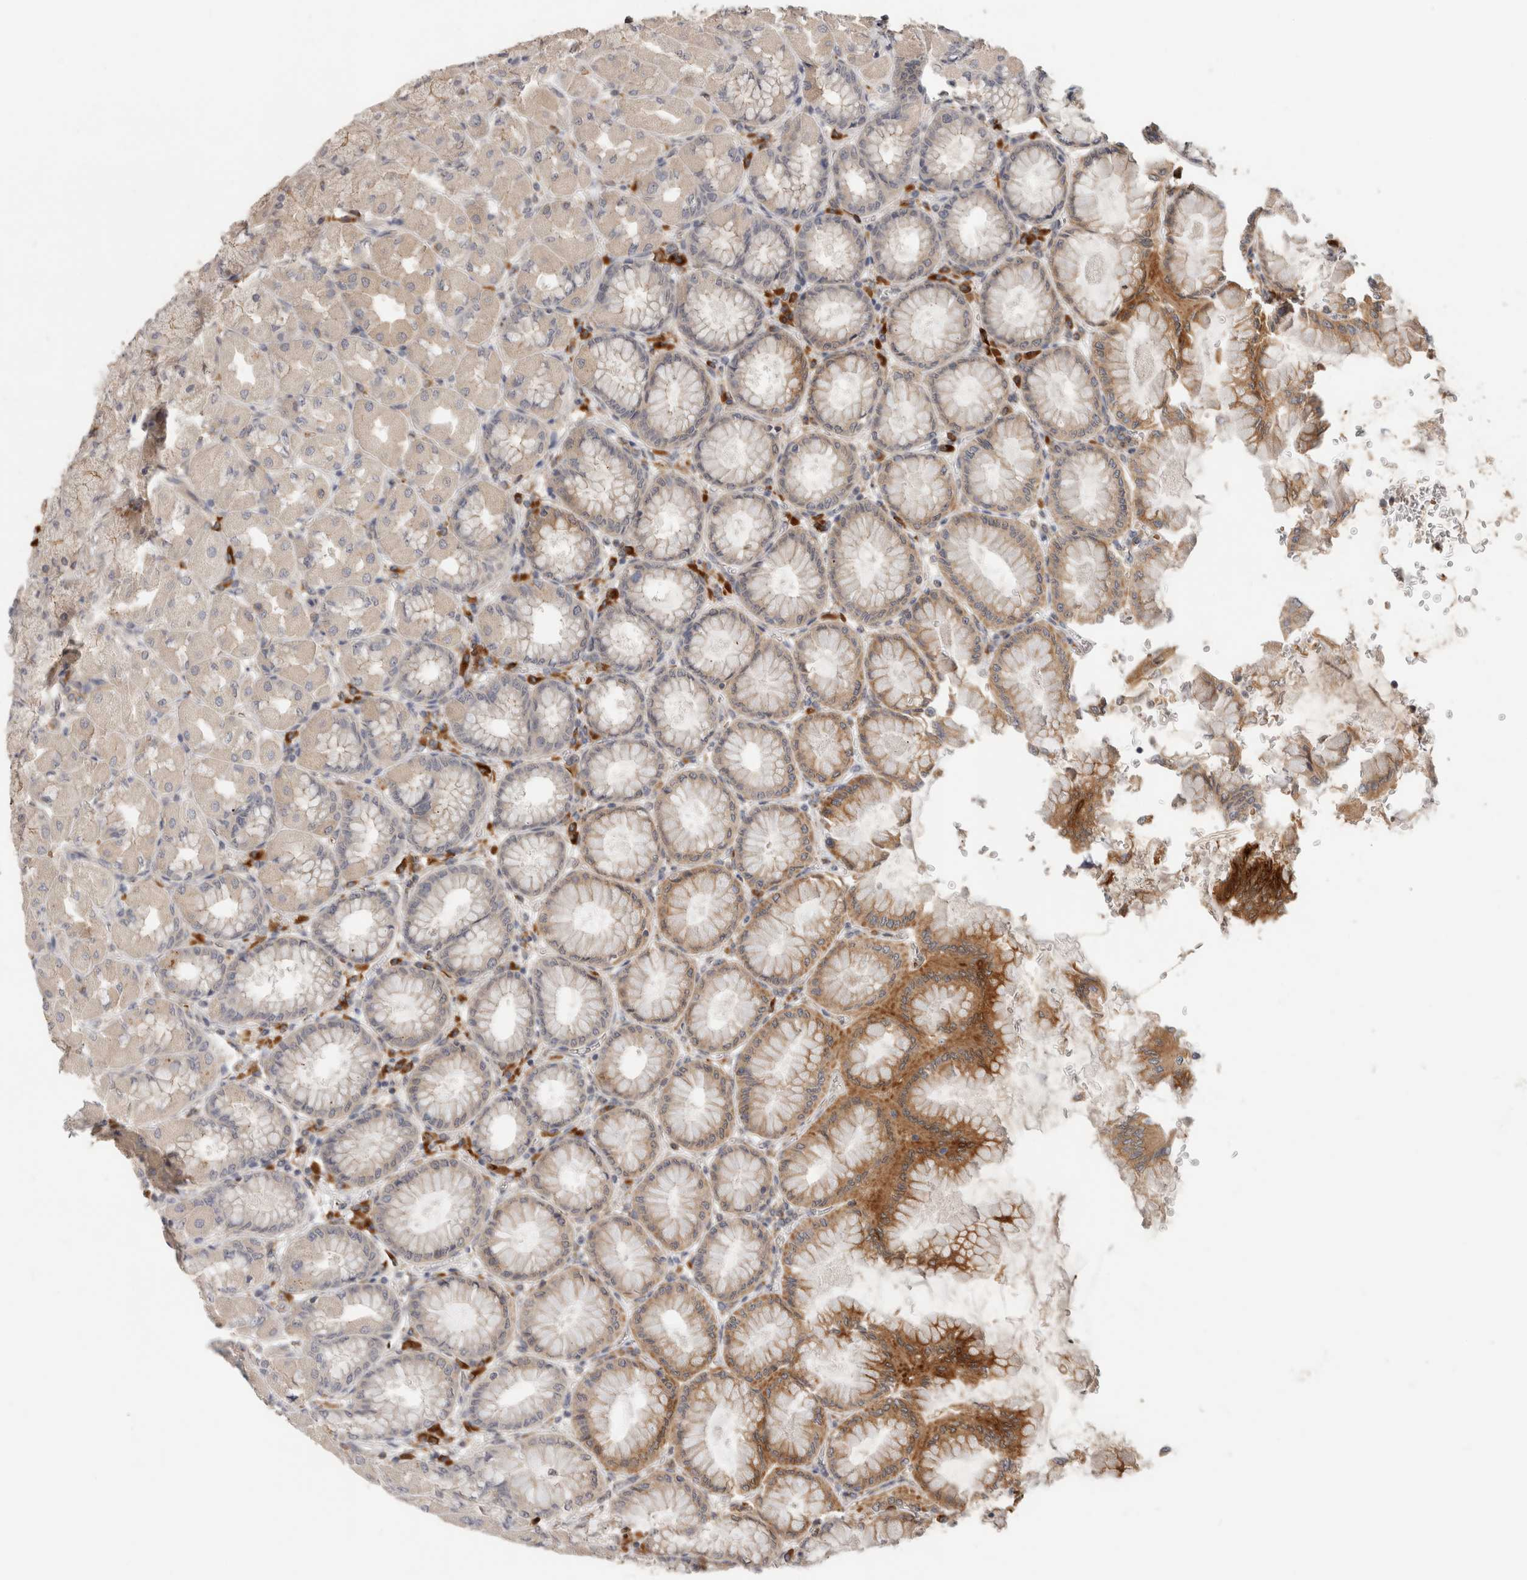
{"staining": {"intensity": "moderate", "quantity": "25%-75%", "location": "cytoplasmic/membranous"}, "tissue": "stomach", "cell_type": "Glandular cells", "image_type": "normal", "snomed": [{"axis": "morphology", "description": "Normal tissue, NOS"}, {"axis": "topography", "description": "Stomach, upper"}], "caption": "This micrograph reveals IHC staining of benign human stomach, with medium moderate cytoplasmic/membranous staining in about 25%-75% of glandular cells.", "gene": "APOL2", "patient": {"sex": "female", "age": 56}}